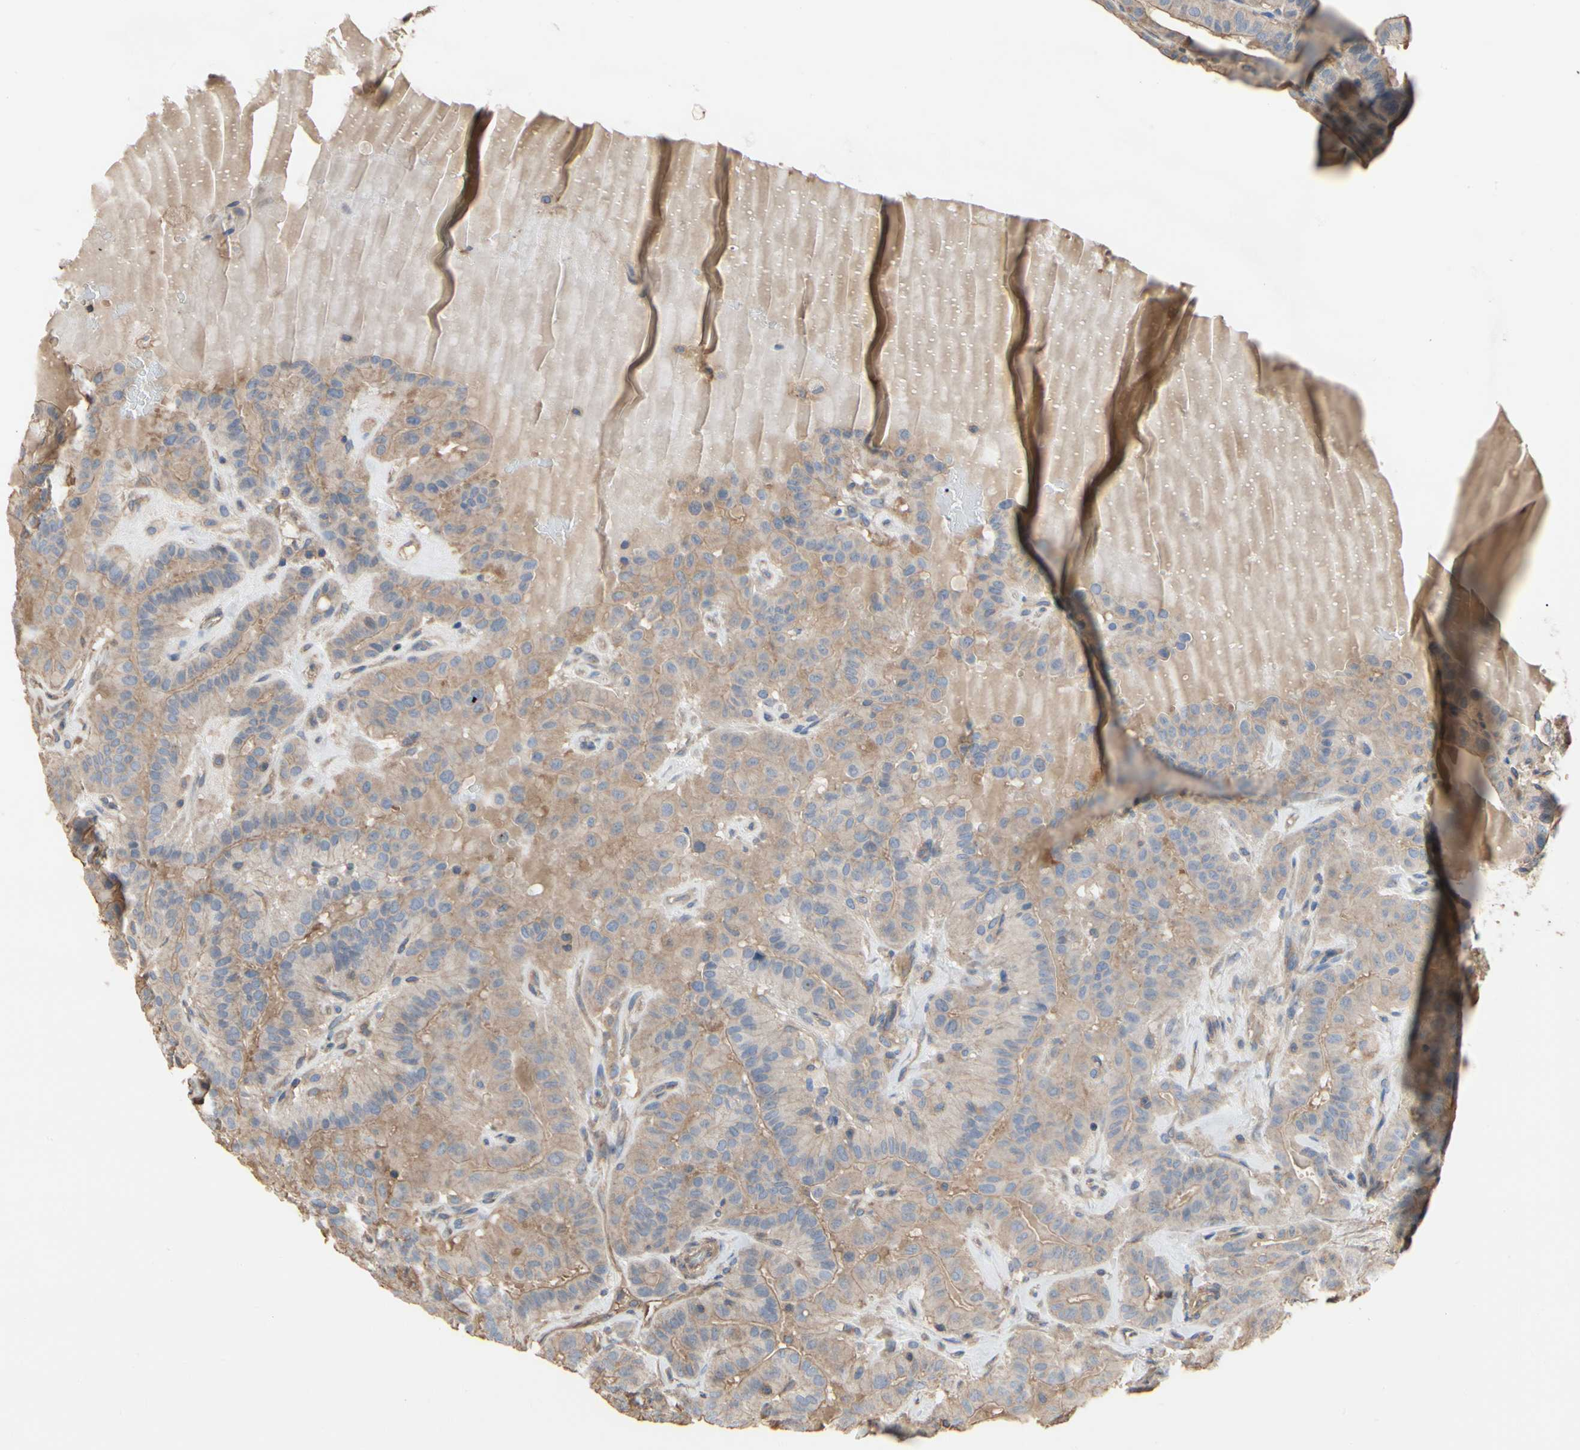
{"staining": {"intensity": "weak", "quantity": ">75%", "location": "cytoplasmic/membranous"}, "tissue": "thyroid cancer", "cell_type": "Tumor cells", "image_type": "cancer", "snomed": [{"axis": "morphology", "description": "Papillary adenocarcinoma, NOS"}, {"axis": "topography", "description": "Thyroid gland"}], "caption": "Thyroid papillary adenocarcinoma stained with a protein marker displays weak staining in tumor cells.", "gene": "PDZK1", "patient": {"sex": "male", "age": 77}}